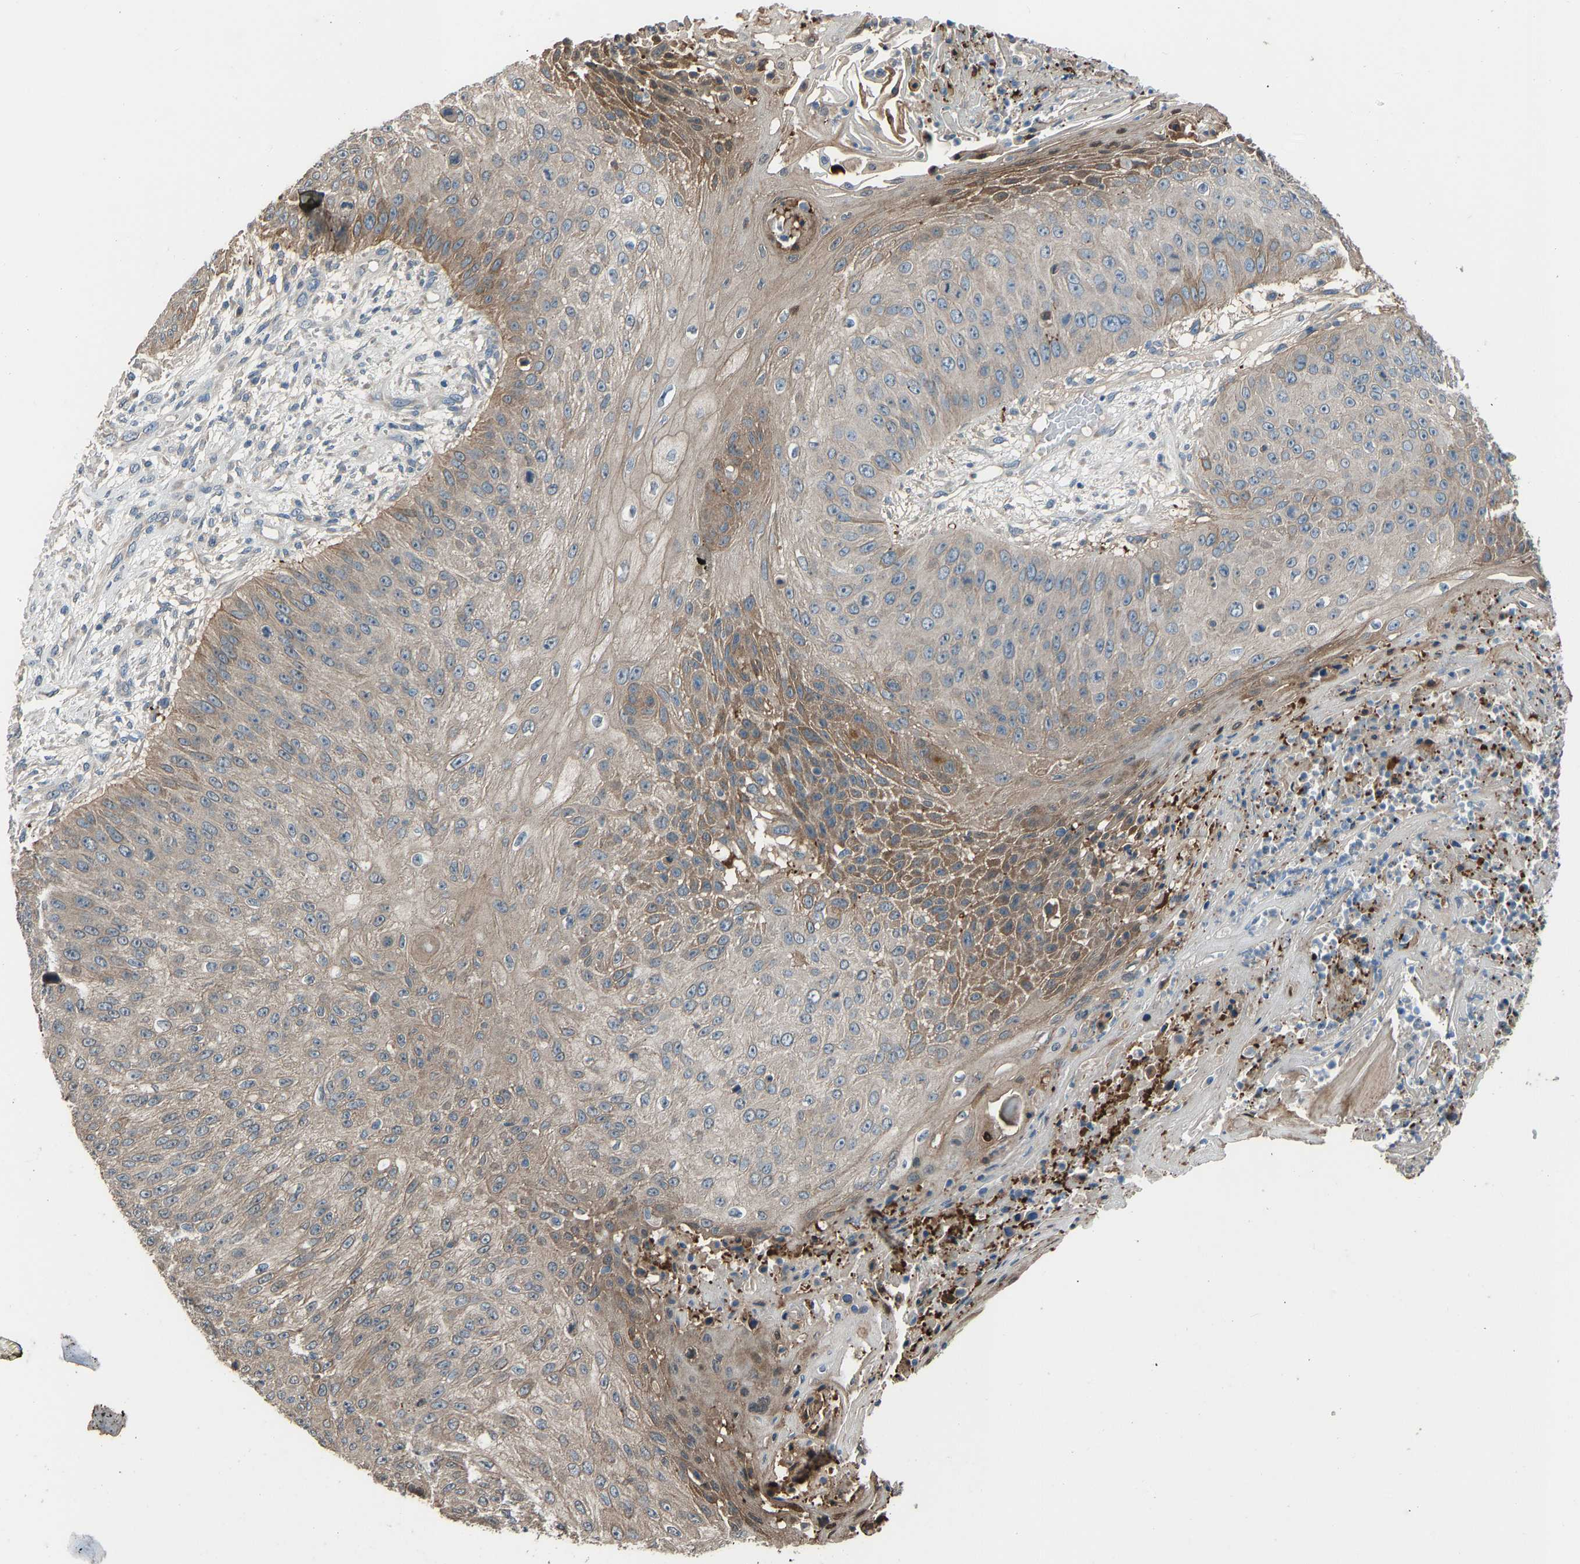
{"staining": {"intensity": "moderate", "quantity": "<25%", "location": "cytoplasmic/membranous"}, "tissue": "skin cancer", "cell_type": "Tumor cells", "image_type": "cancer", "snomed": [{"axis": "morphology", "description": "Squamous cell carcinoma, NOS"}, {"axis": "topography", "description": "Skin"}], "caption": "Tumor cells exhibit low levels of moderate cytoplasmic/membranous staining in approximately <25% of cells in human skin cancer (squamous cell carcinoma). (IHC, brightfield microscopy, high magnification).", "gene": "TGFBR3", "patient": {"sex": "female", "age": 80}}